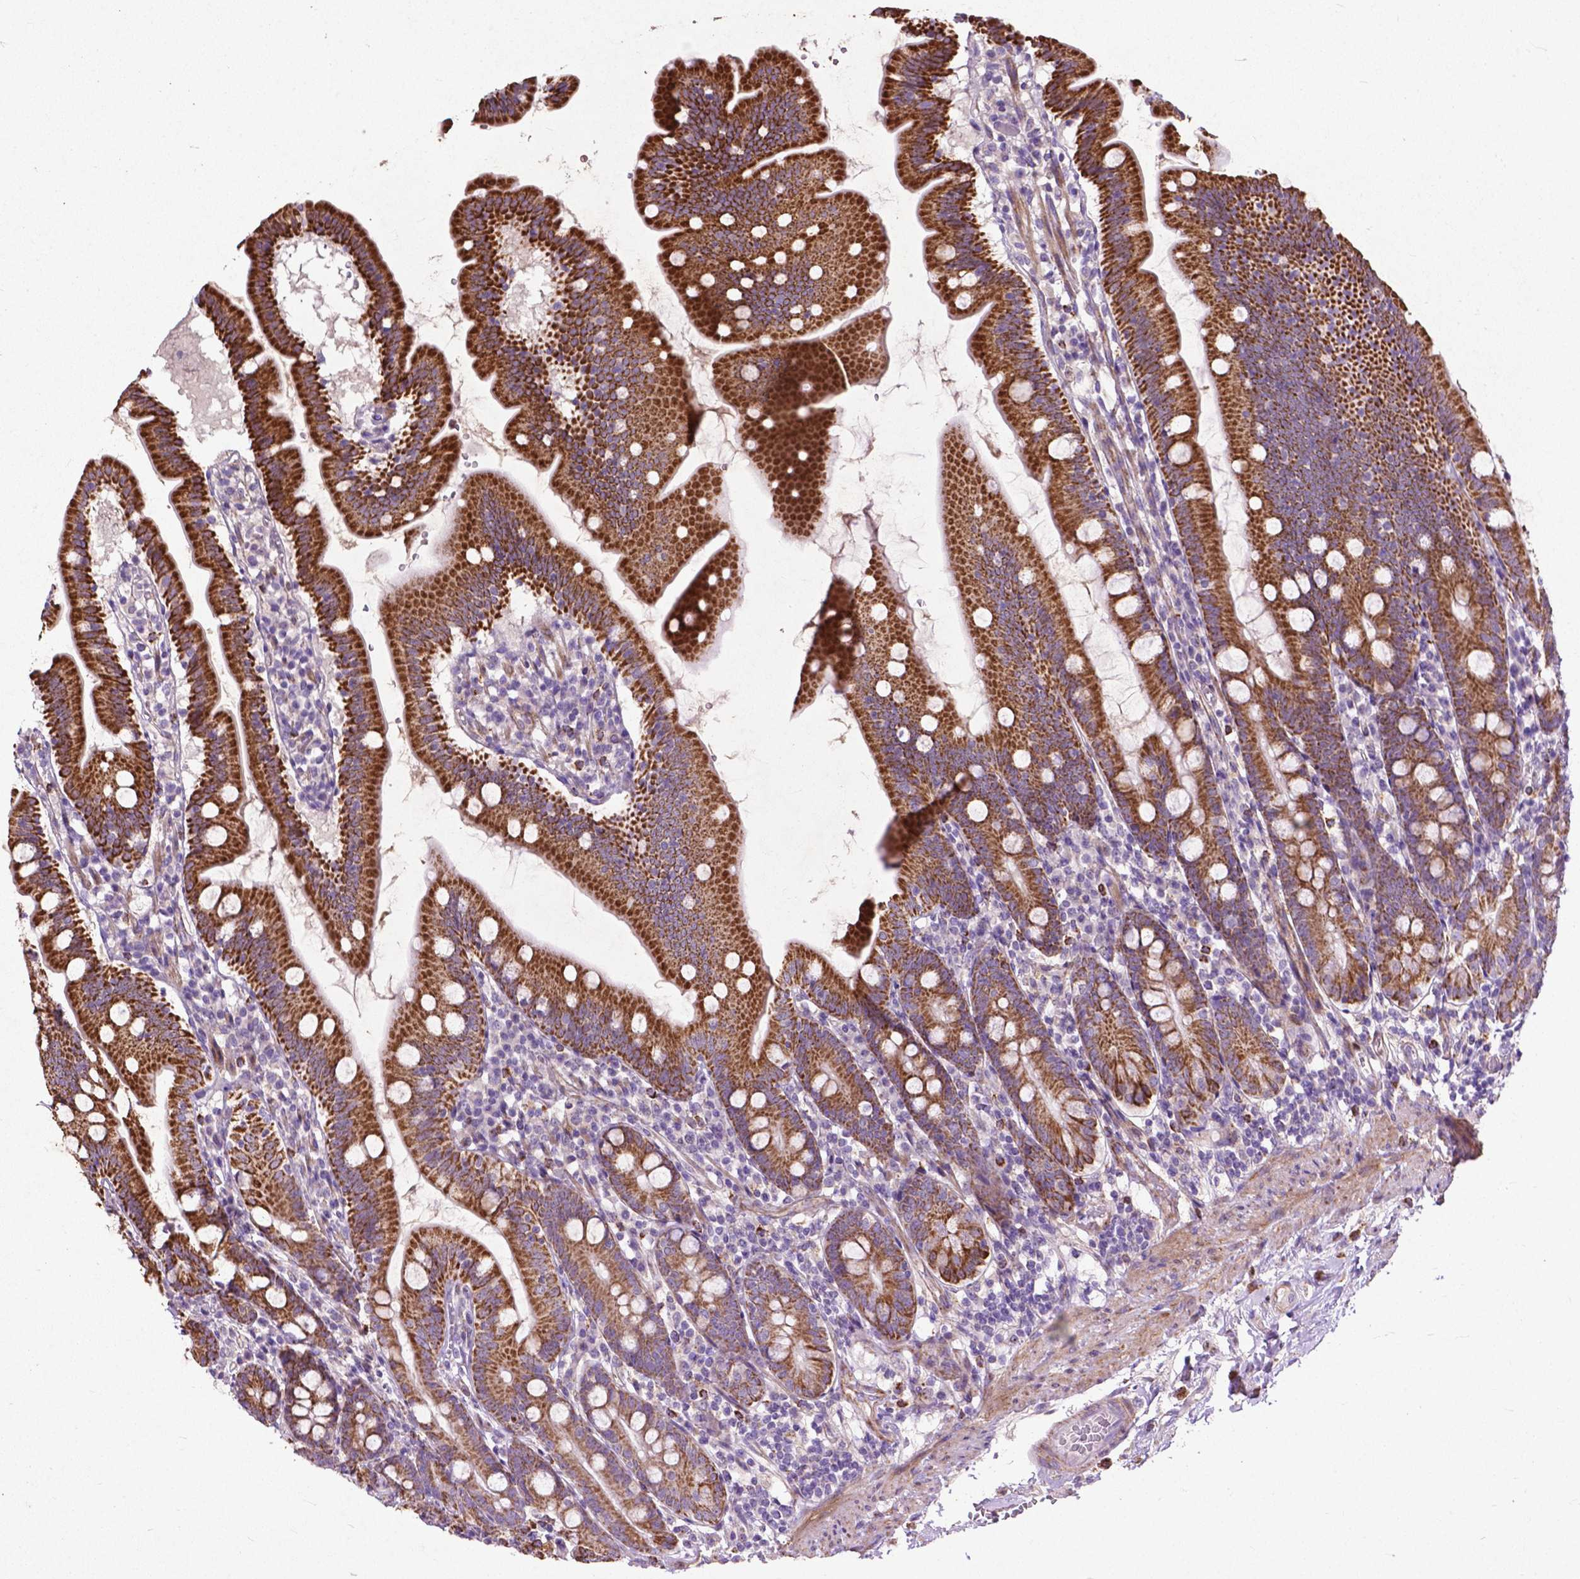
{"staining": {"intensity": "strong", "quantity": "25%-75%", "location": "cytoplasmic/membranous"}, "tissue": "duodenum", "cell_type": "Glandular cells", "image_type": "normal", "snomed": [{"axis": "morphology", "description": "Normal tissue, NOS"}, {"axis": "topography", "description": "Duodenum"}], "caption": "Duodenum was stained to show a protein in brown. There is high levels of strong cytoplasmic/membranous positivity in approximately 25%-75% of glandular cells. (DAB IHC, brown staining for protein, blue staining for nuclei).", "gene": "THEGL", "patient": {"sex": "female", "age": 67}}